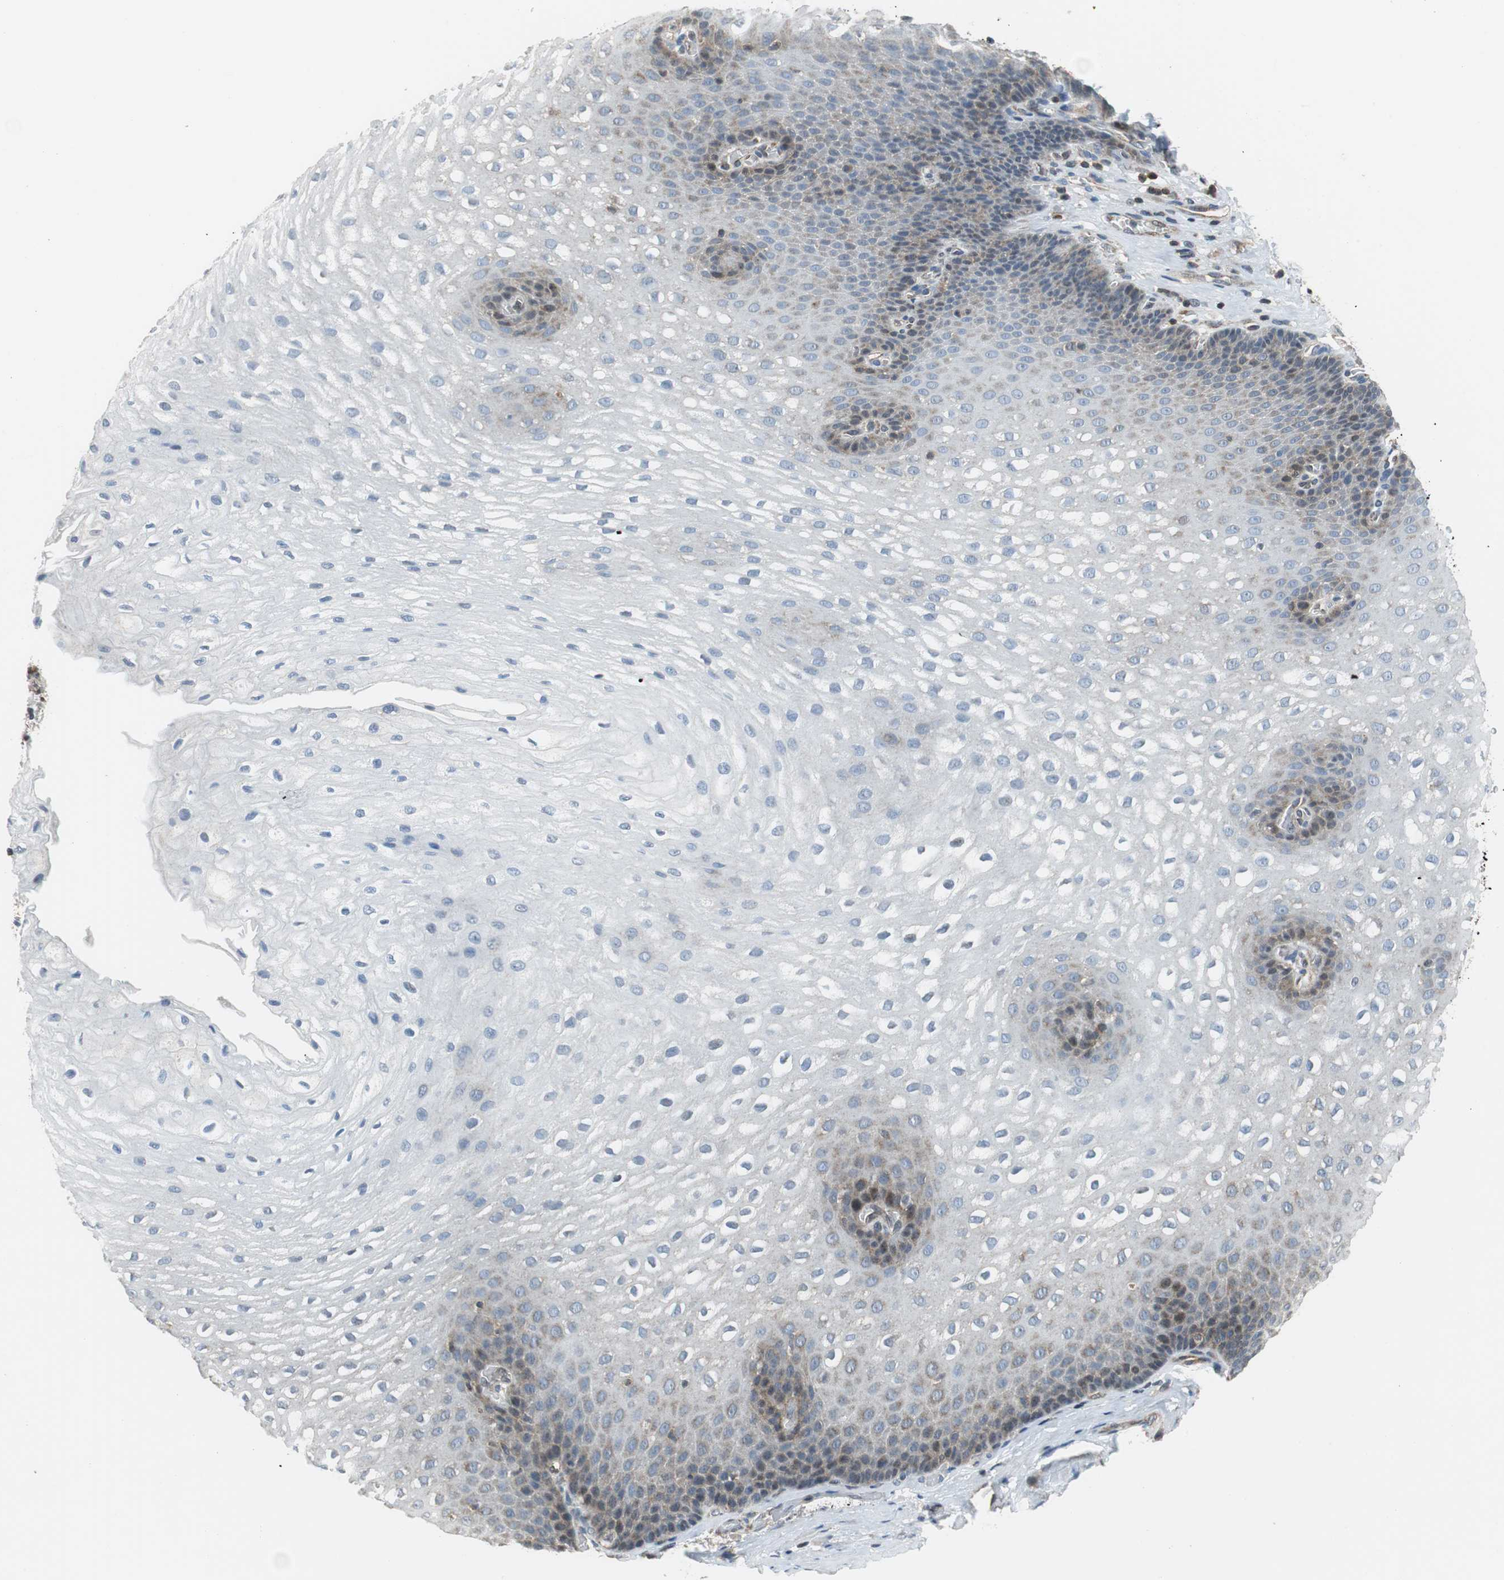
{"staining": {"intensity": "weak", "quantity": "25%-75%", "location": "cytoplasmic/membranous"}, "tissue": "esophagus", "cell_type": "Squamous epithelial cells", "image_type": "normal", "snomed": [{"axis": "morphology", "description": "Normal tissue, NOS"}, {"axis": "topography", "description": "Esophagus"}], "caption": "High-power microscopy captured an immunohistochemistry (IHC) micrograph of benign esophagus, revealing weak cytoplasmic/membranous staining in about 25%-75% of squamous epithelial cells. The staining was performed using DAB, with brown indicating positive protein expression. Nuclei are stained blue with hematoxylin.", "gene": "GSDMD", "patient": {"sex": "male", "age": 48}}